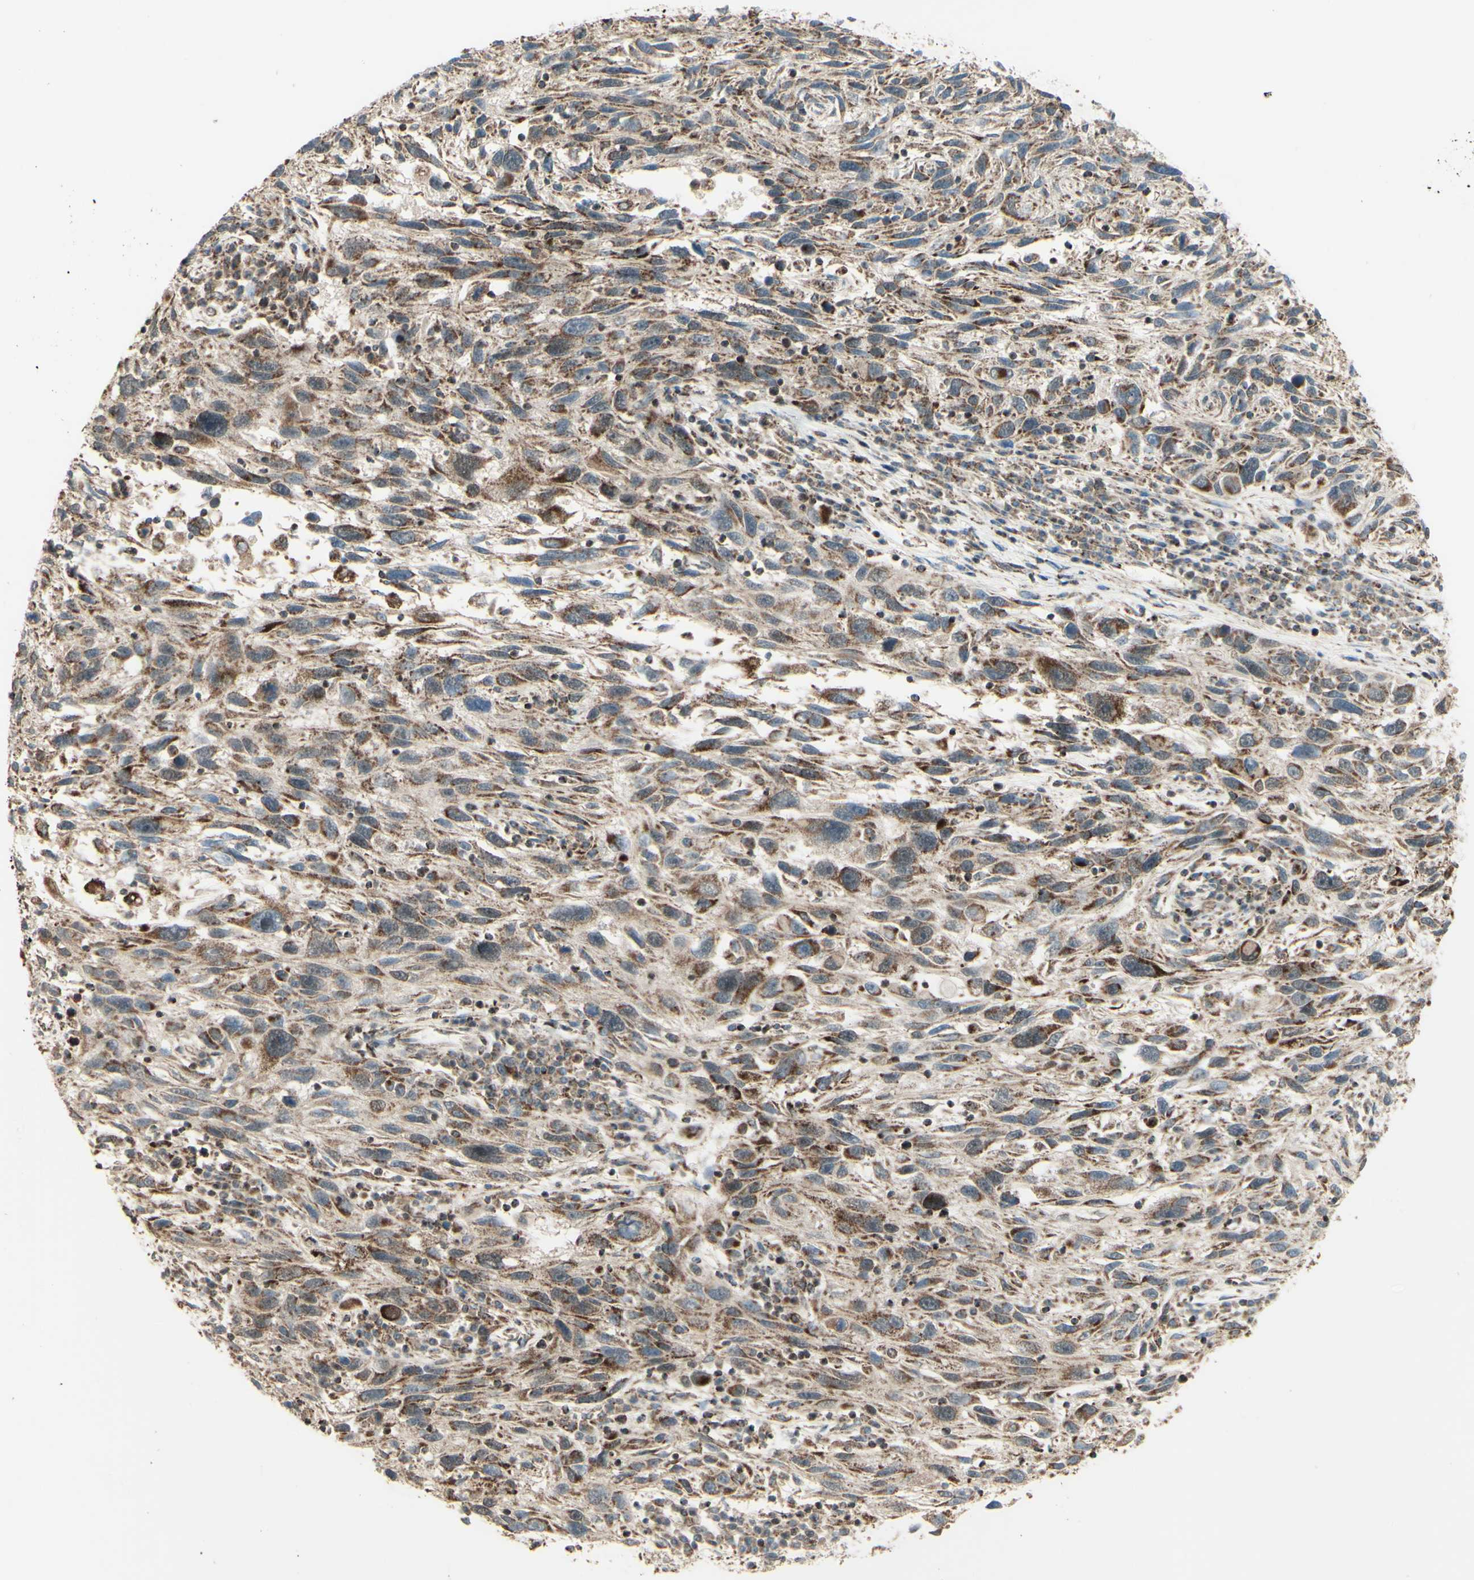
{"staining": {"intensity": "moderate", "quantity": ">75%", "location": "cytoplasmic/membranous"}, "tissue": "melanoma", "cell_type": "Tumor cells", "image_type": "cancer", "snomed": [{"axis": "morphology", "description": "Malignant melanoma, NOS"}, {"axis": "topography", "description": "Skin"}], "caption": "Melanoma stained for a protein reveals moderate cytoplasmic/membranous positivity in tumor cells.", "gene": "DHRS3", "patient": {"sex": "male", "age": 53}}